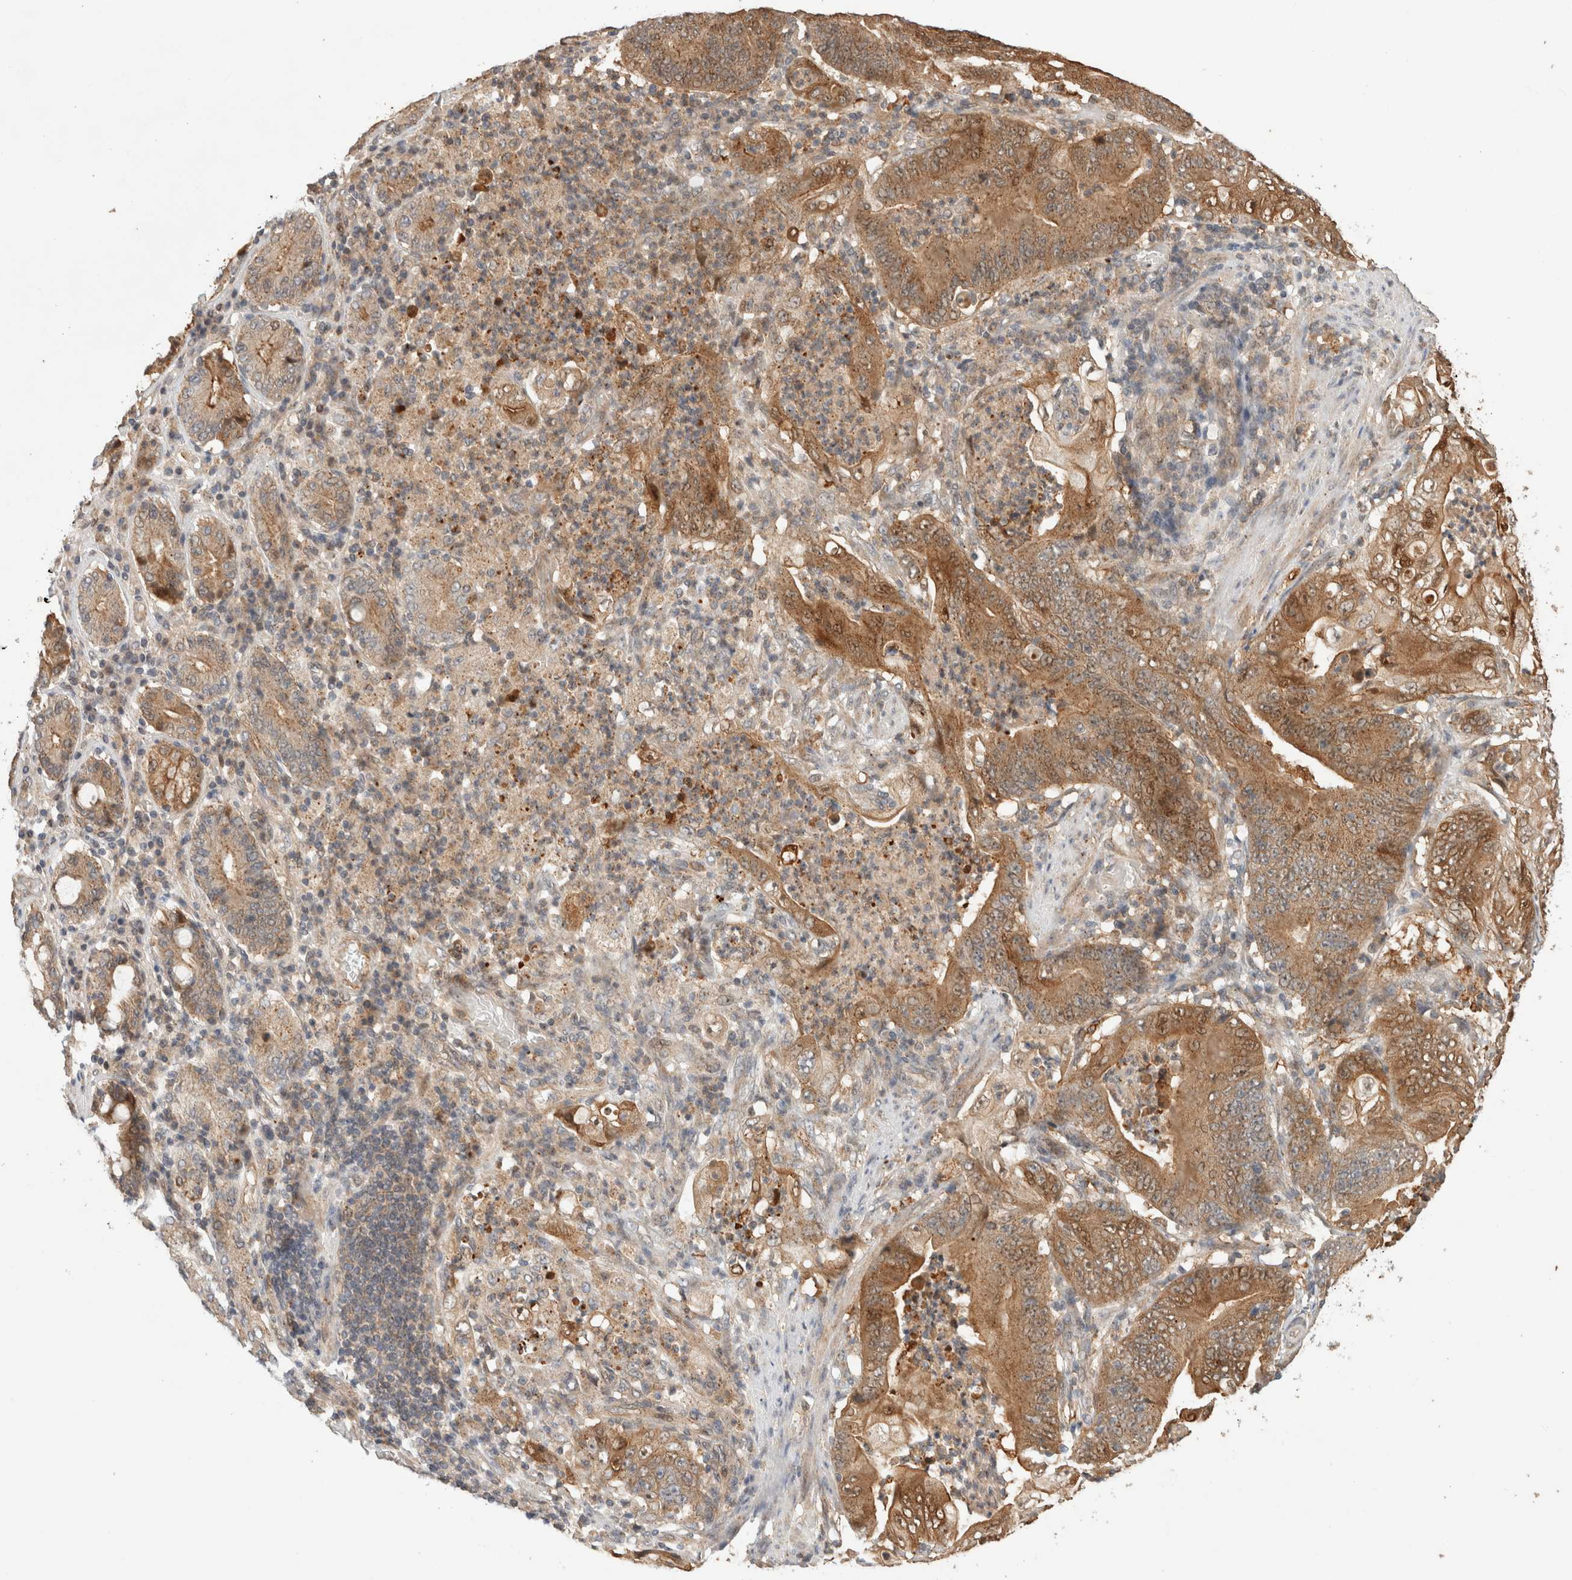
{"staining": {"intensity": "moderate", "quantity": ">75%", "location": "cytoplasmic/membranous"}, "tissue": "stomach cancer", "cell_type": "Tumor cells", "image_type": "cancer", "snomed": [{"axis": "morphology", "description": "Adenocarcinoma, NOS"}, {"axis": "topography", "description": "Stomach"}], "caption": "Immunohistochemistry (IHC) of stomach adenocarcinoma displays medium levels of moderate cytoplasmic/membranous positivity in about >75% of tumor cells.", "gene": "OTUD6B", "patient": {"sex": "female", "age": 73}}